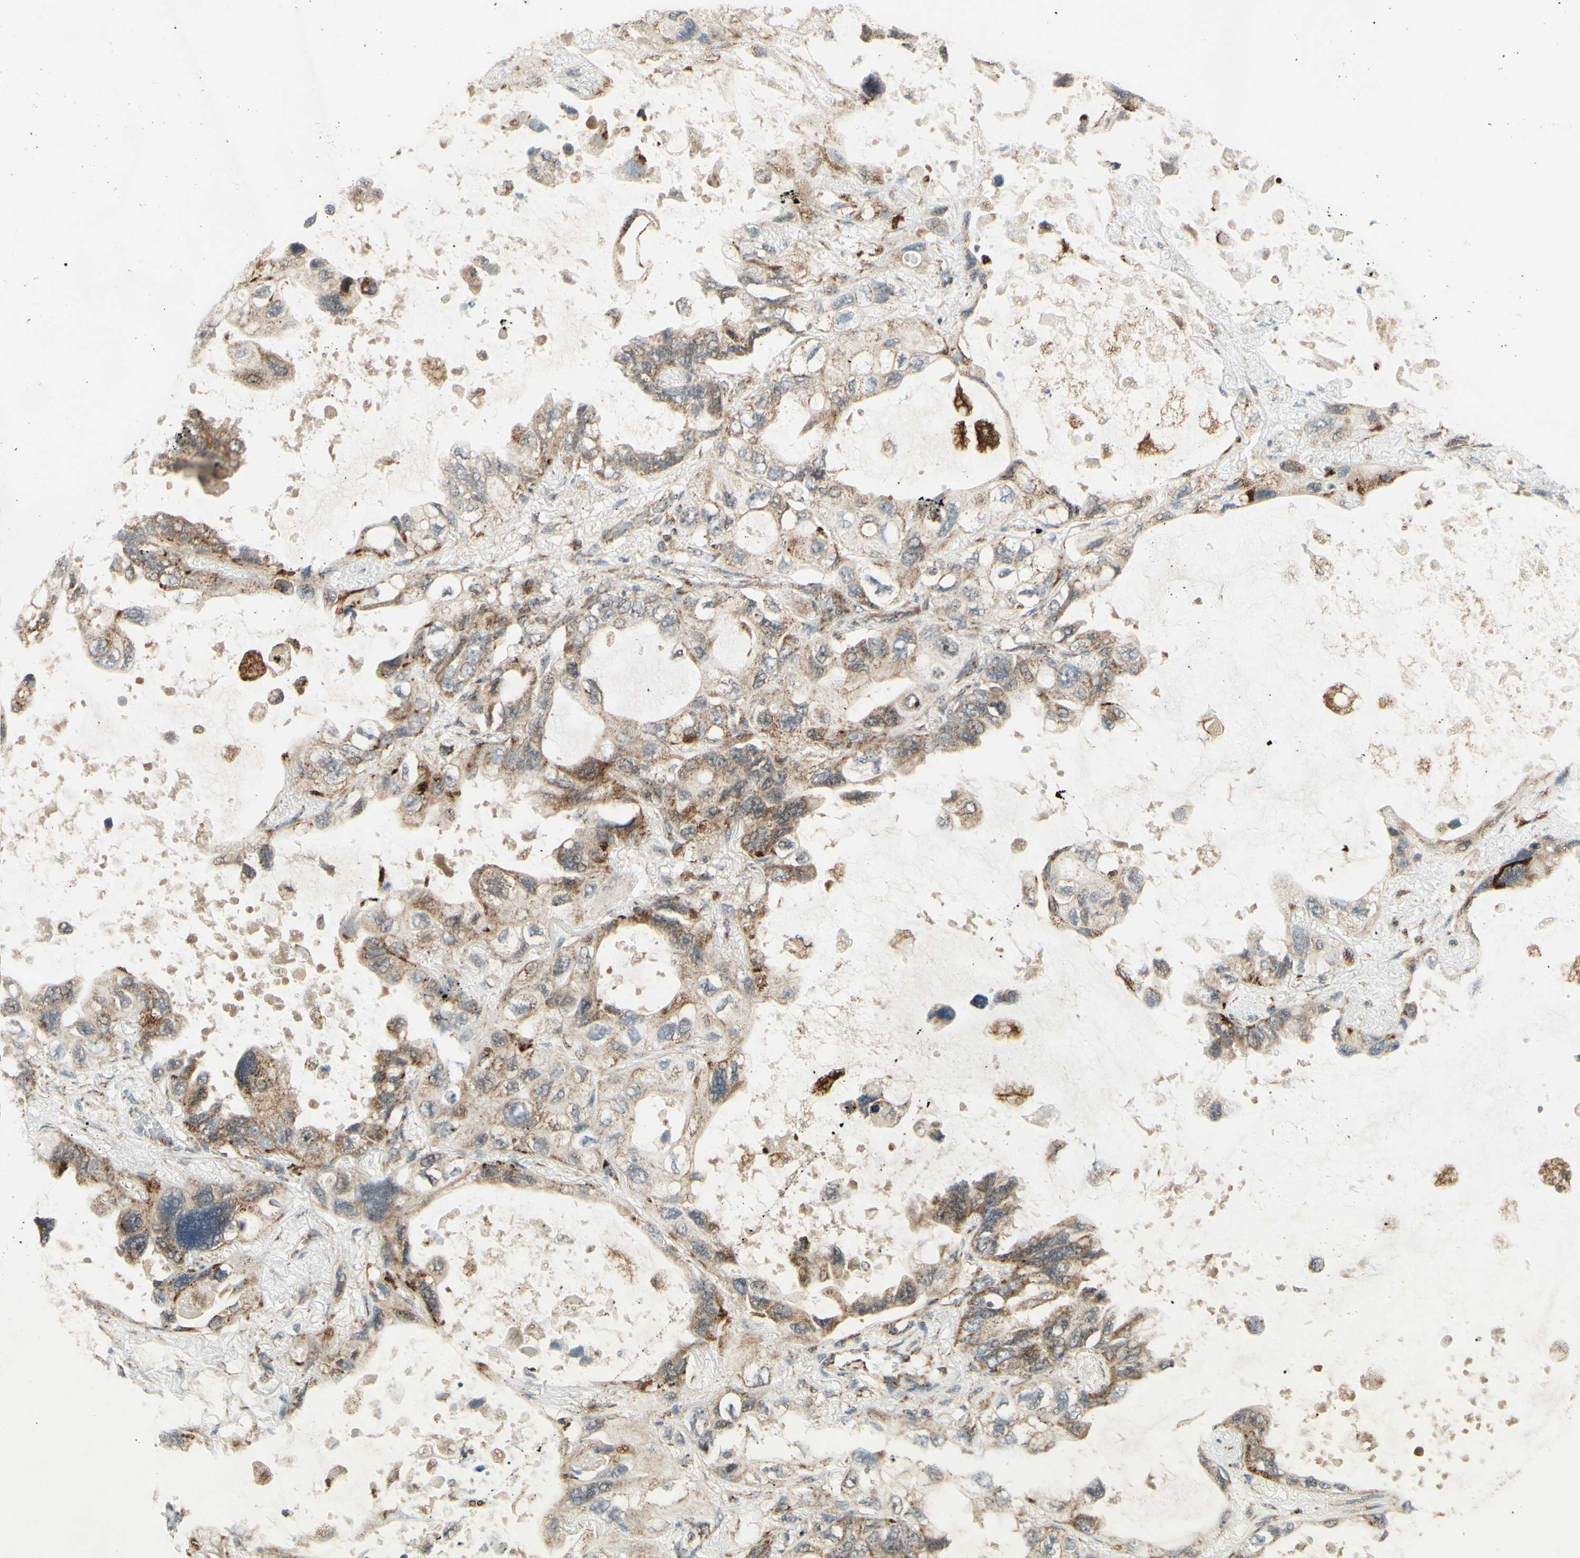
{"staining": {"intensity": "weak", "quantity": ">75%", "location": "cytoplasmic/membranous"}, "tissue": "lung cancer", "cell_type": "Tumor cells", "image_type": "cancer", "snomed": [{"axis": "morphology", "description": "Squamous cell carcinoma, NOS"}, {"axis": "topography", "description": "Lung"}], "caption": "Immunohistochemical staining of squamous cell carcinoma (lung) reveals weak cytoplasmic/membranous protein positivity in about >75% of tumor cells.", "gene": "DHRS3", "patient": {"sex": "female", "age": 73}}